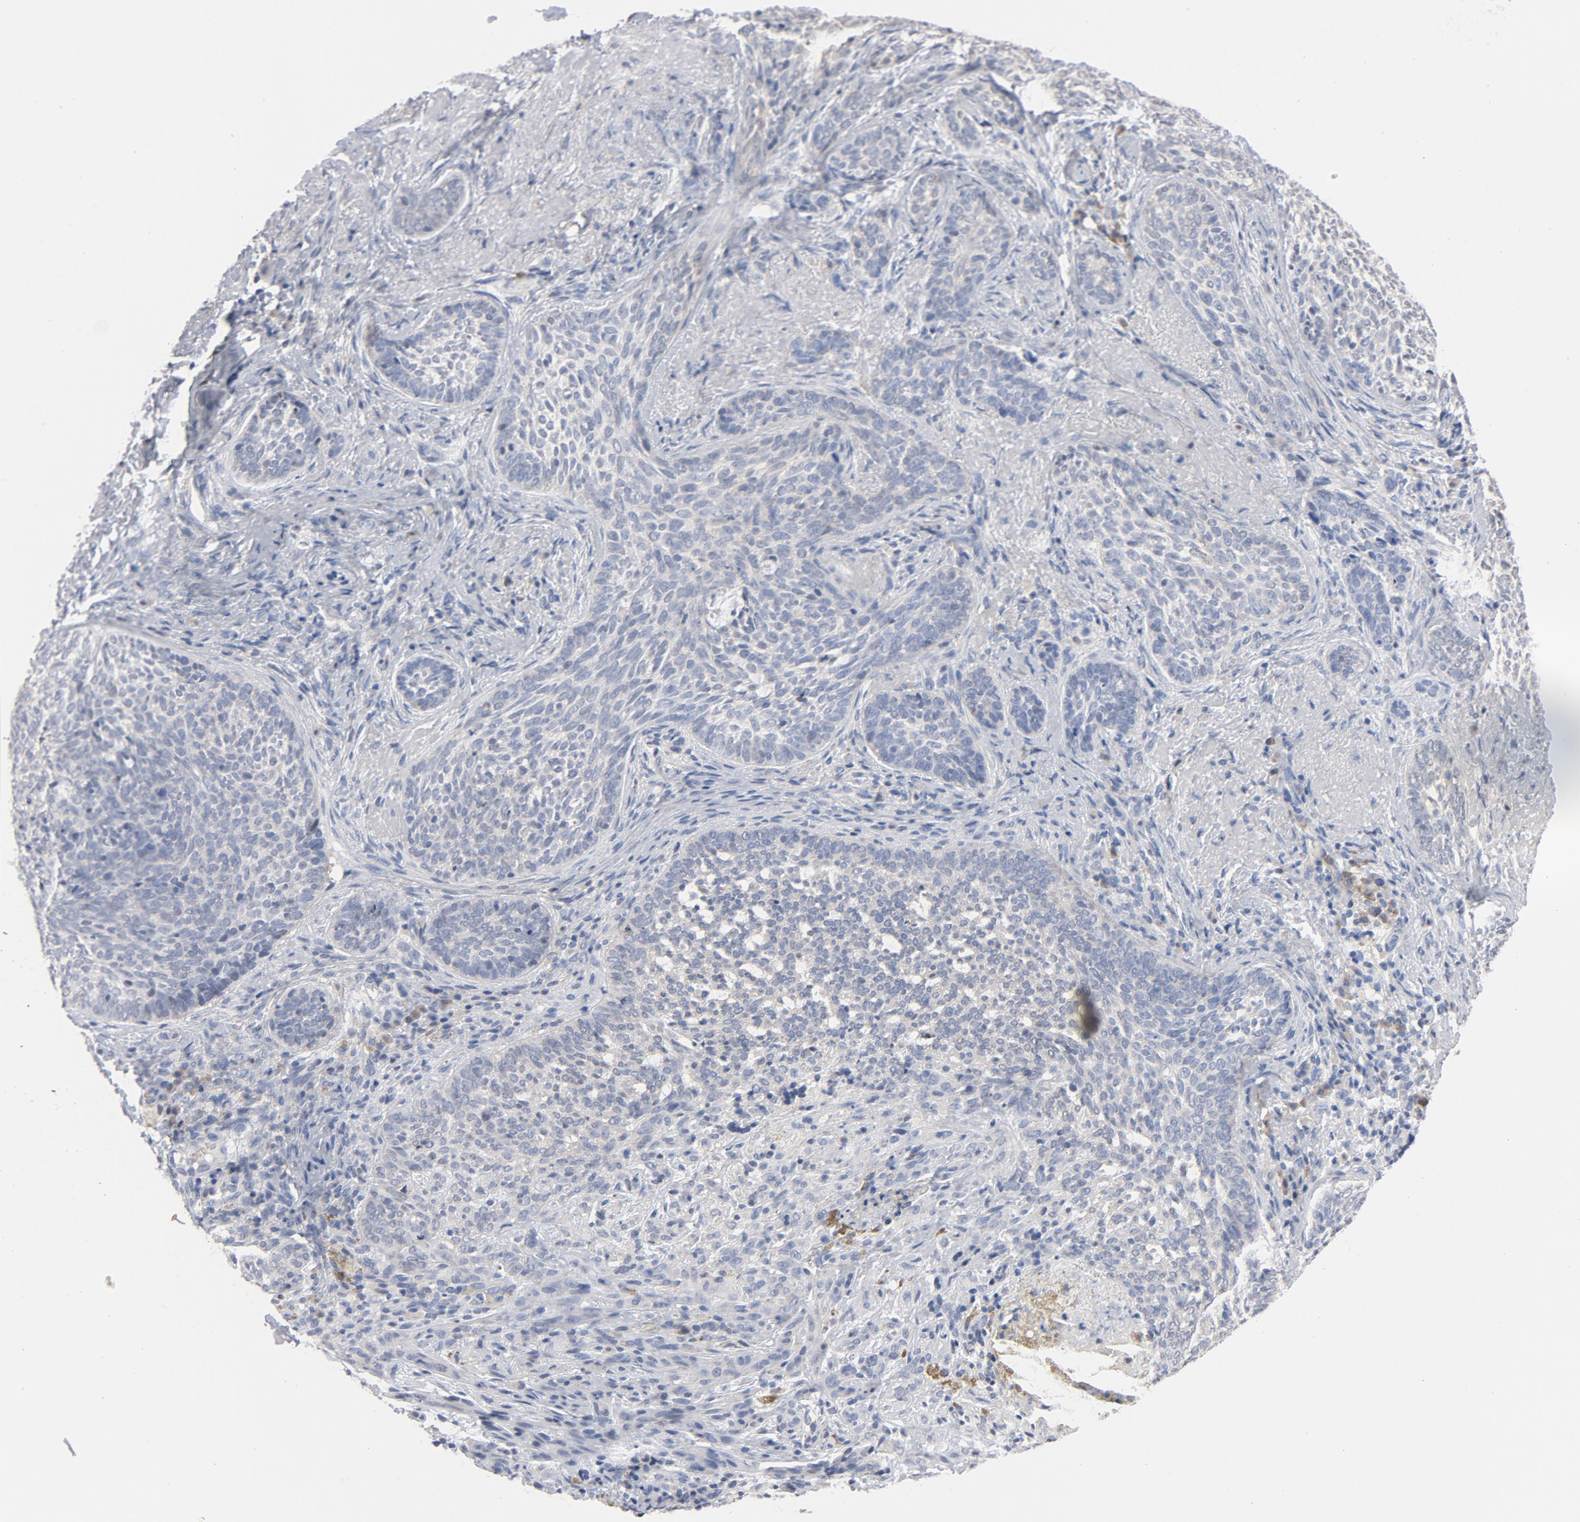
{"staining": {"intensity": "weak", "quantity": ">75%", "location": "cytoplasmic/membranous"}, "tissue": "skin cancer", "cell_type": "Tumor cells", "image_type": "cancer", "snomed": [{"axis": "morphology", "description": "Basal cell carcinoma"}, {"axis": "topography", "description": "Skin"}], "caption": "Immunohistochemistry (IHC) histopathology image of human skin cancer (basal cell carcinoma) stained for a protein (brown), which shows low levels of weak cytoplasmic/membranous staining in about >75% of tumor cells.", "gene": "PRDX1", "patient": {"sex": "male", "age": 91}}